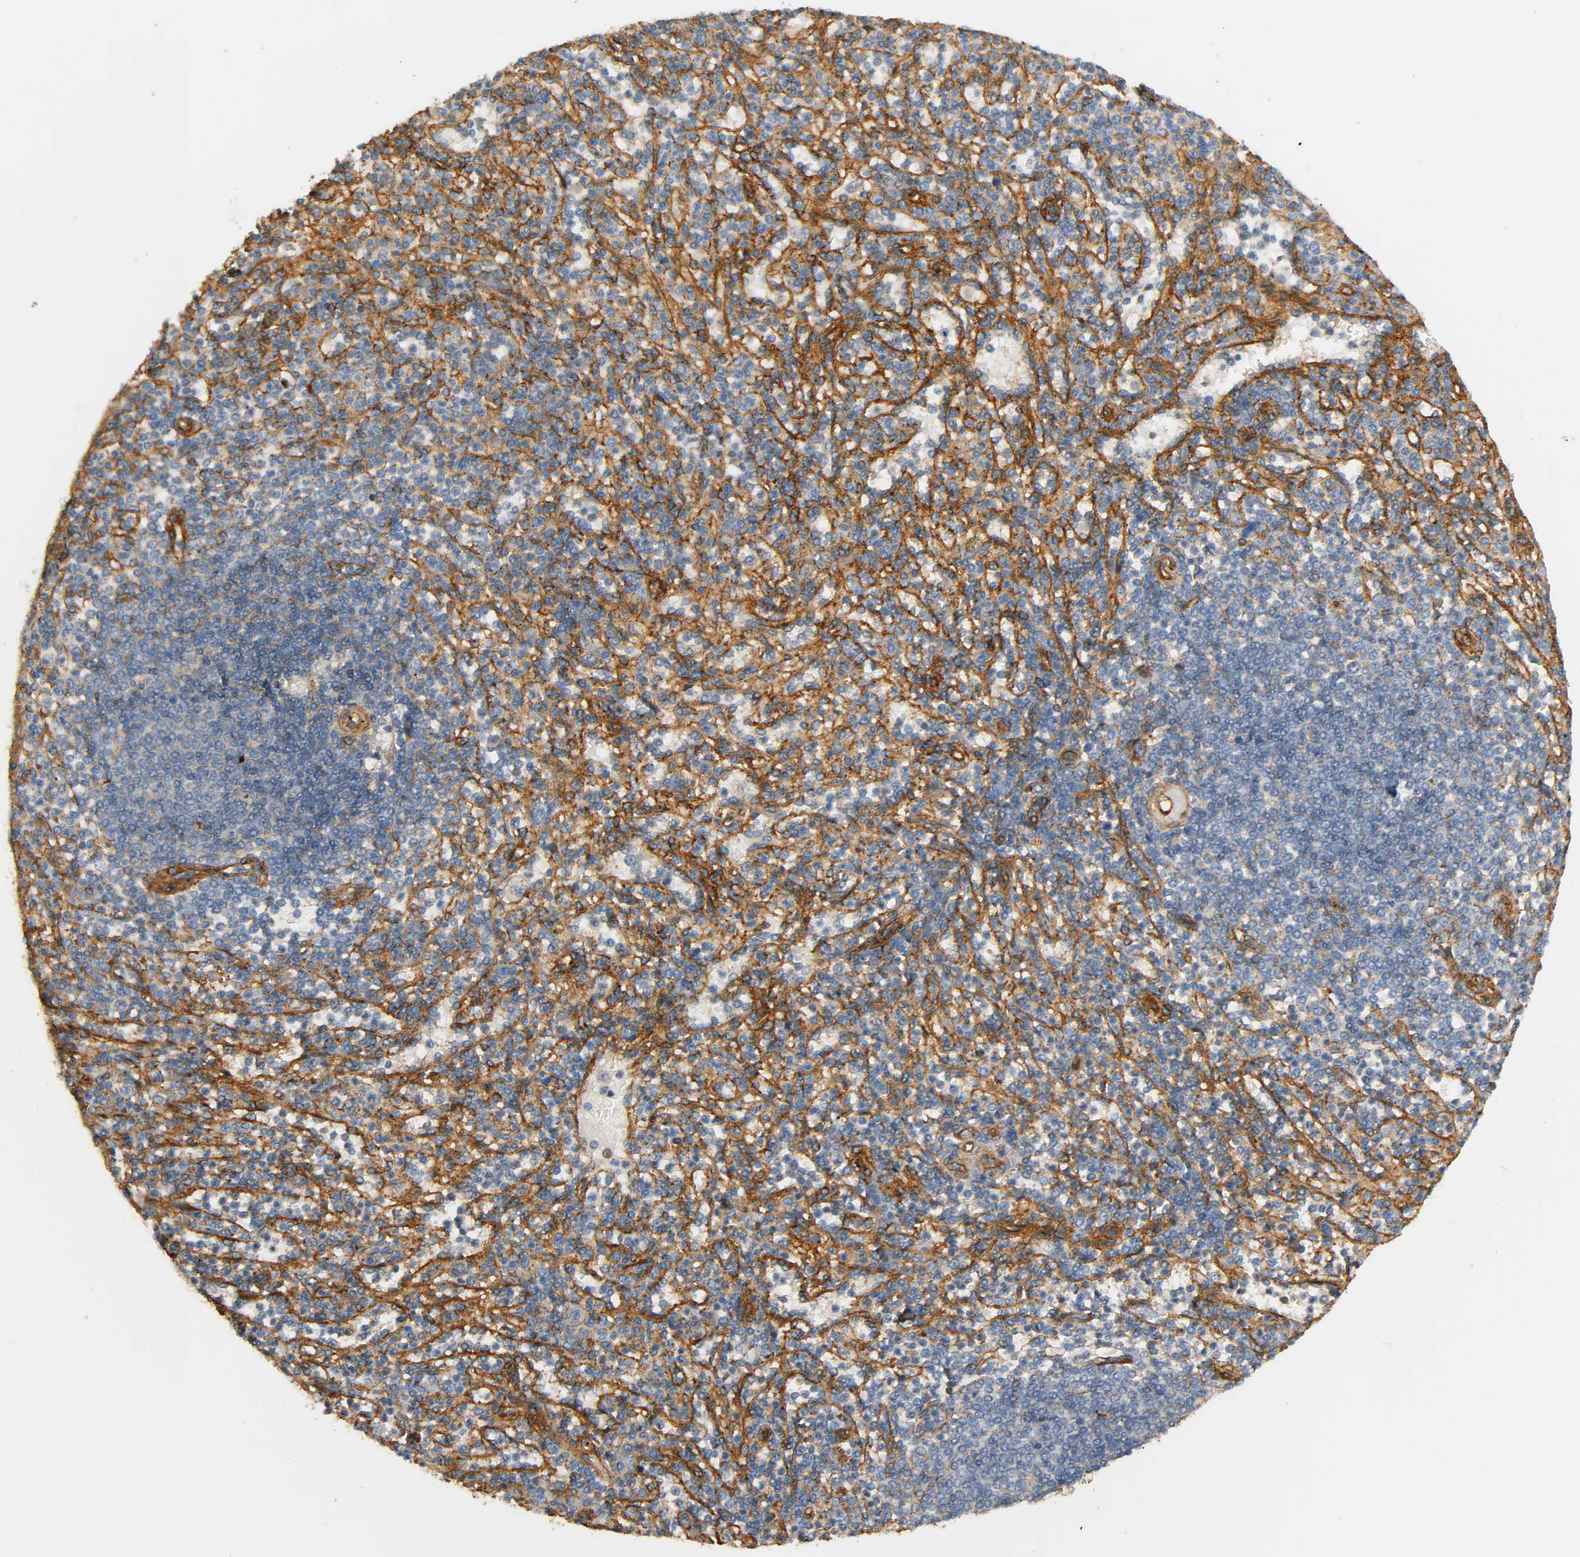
{"staining": {"intensity": "weak", "quantity": "25%-75%", "location": "cytoplasmic/membranous"}, "tissue": "spleen", "cell_type": "Cells in red pulp", "image_type": "normal", "snomed": [{"axis": "morphology", "description": "Normal tissue, NOS"}, {"axis": "topography", "description": "Spleen"}], "caption": "Immunohistochemistry (IHC) image of unremarkable spleen: human spleen stained using immunohistochemistry (IHC) reveals low levels of weak protein expression localized specifically in the cytoplasmic/membranous of cells in red pulp, appearing as a cytoplasmic/membranous brown color.", "gene": "IFITM2", "patient": {"sex": "female", "age": 74}}